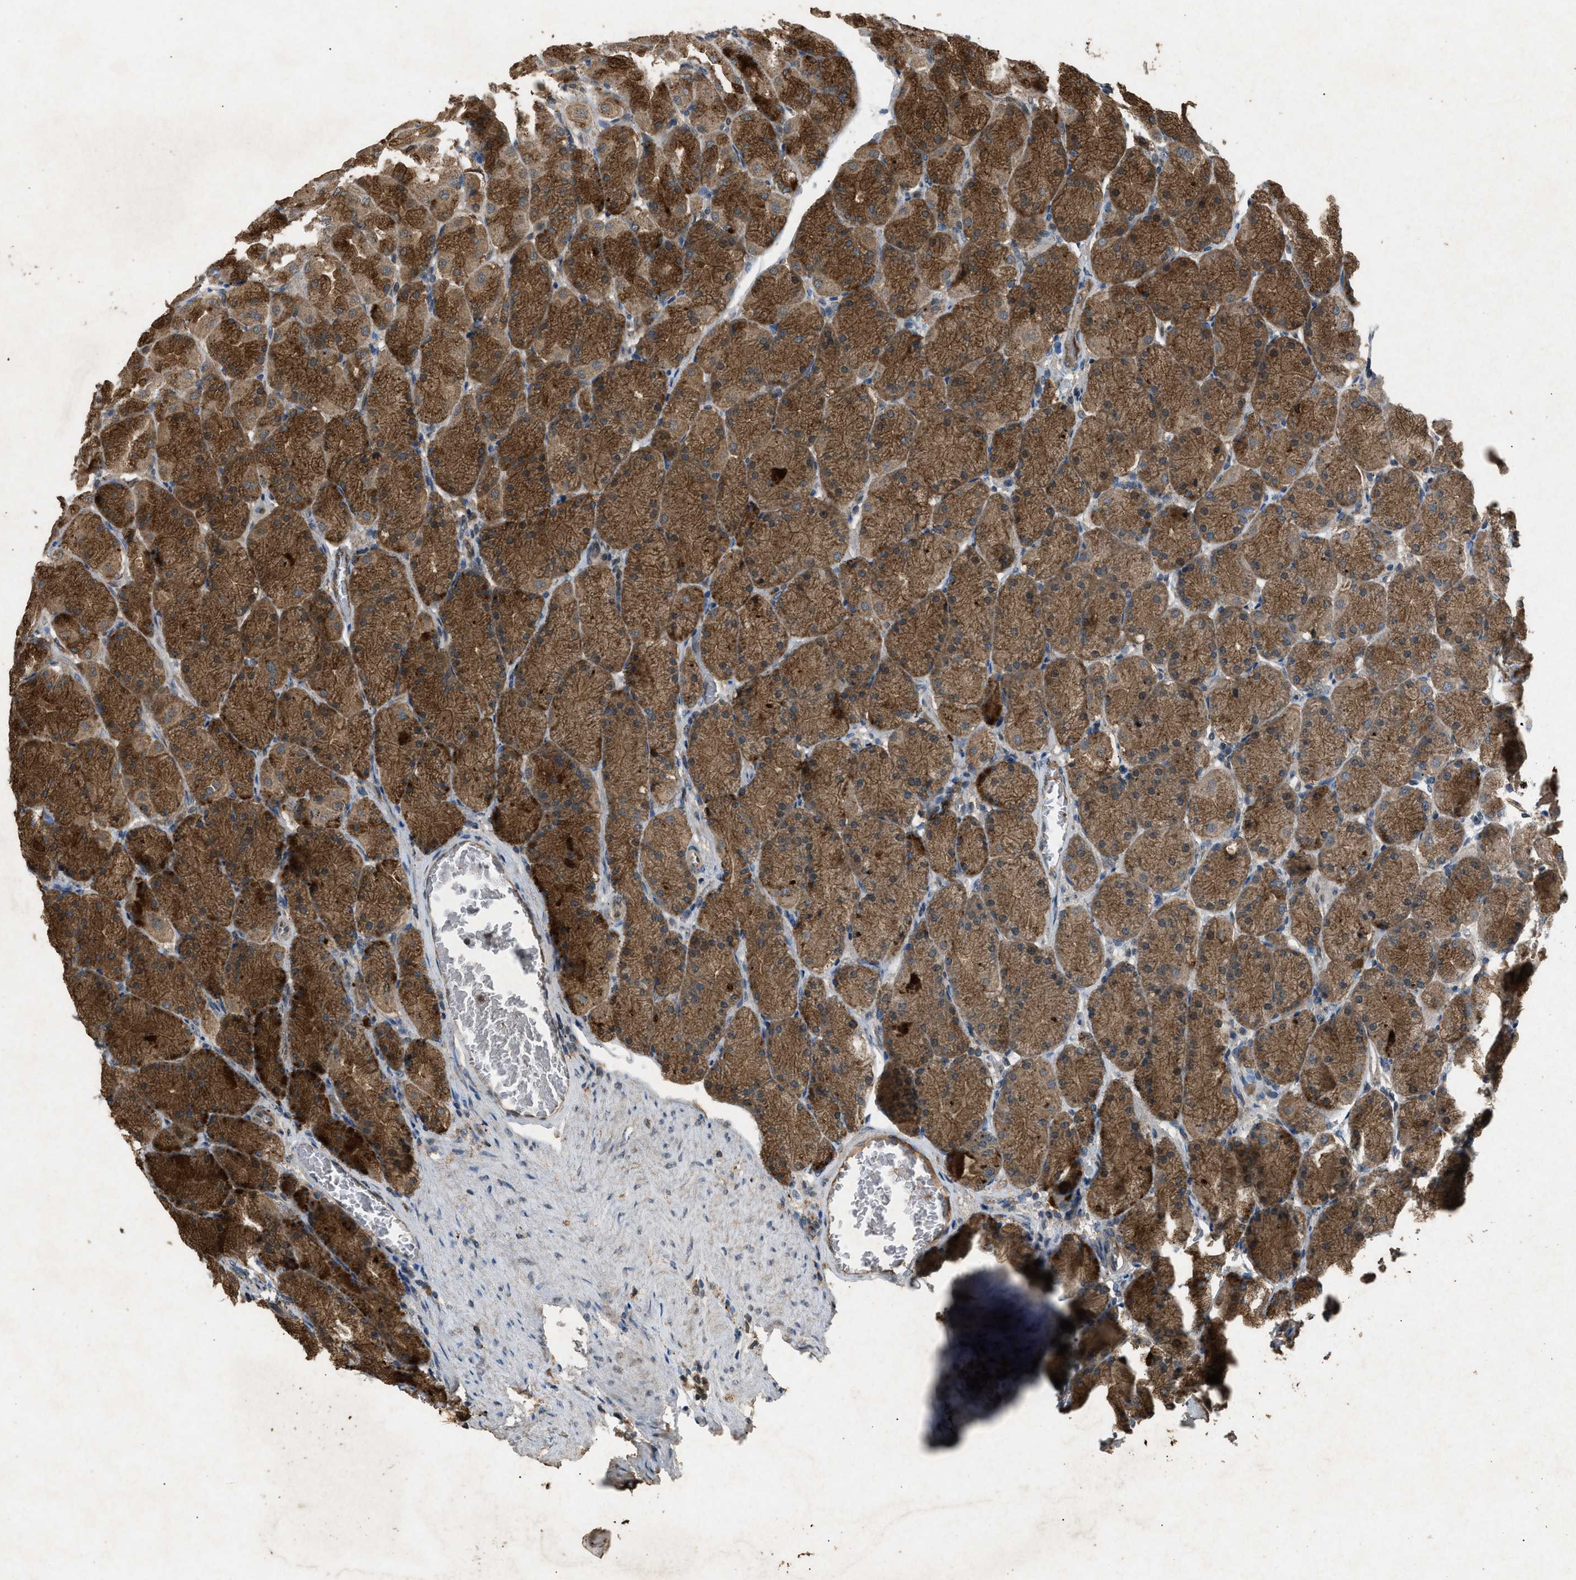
{"staining": {"intensity": "strong", "quantity": ">75%", "location": "cytoplasmic/membranous"}, "tissue": "stomach", "cell_type": "Glandular cells", "image_type": "normal", "snomed": [{"axis": "morphology", "description": "Normal tissue, NOS"}, {"axis": "topography", "description": "Stomach, upper"}], "caption": "Stomach stained with DAB (3,3'-diaminobenzidine) immunohistochemistry (IHC) demonstrates high levels of strong cytoplasmic/membranous expression in approximately >75% of glandular cells.", "gene": "PSMD1", "patient": {"sex": "female", "age": 56}}